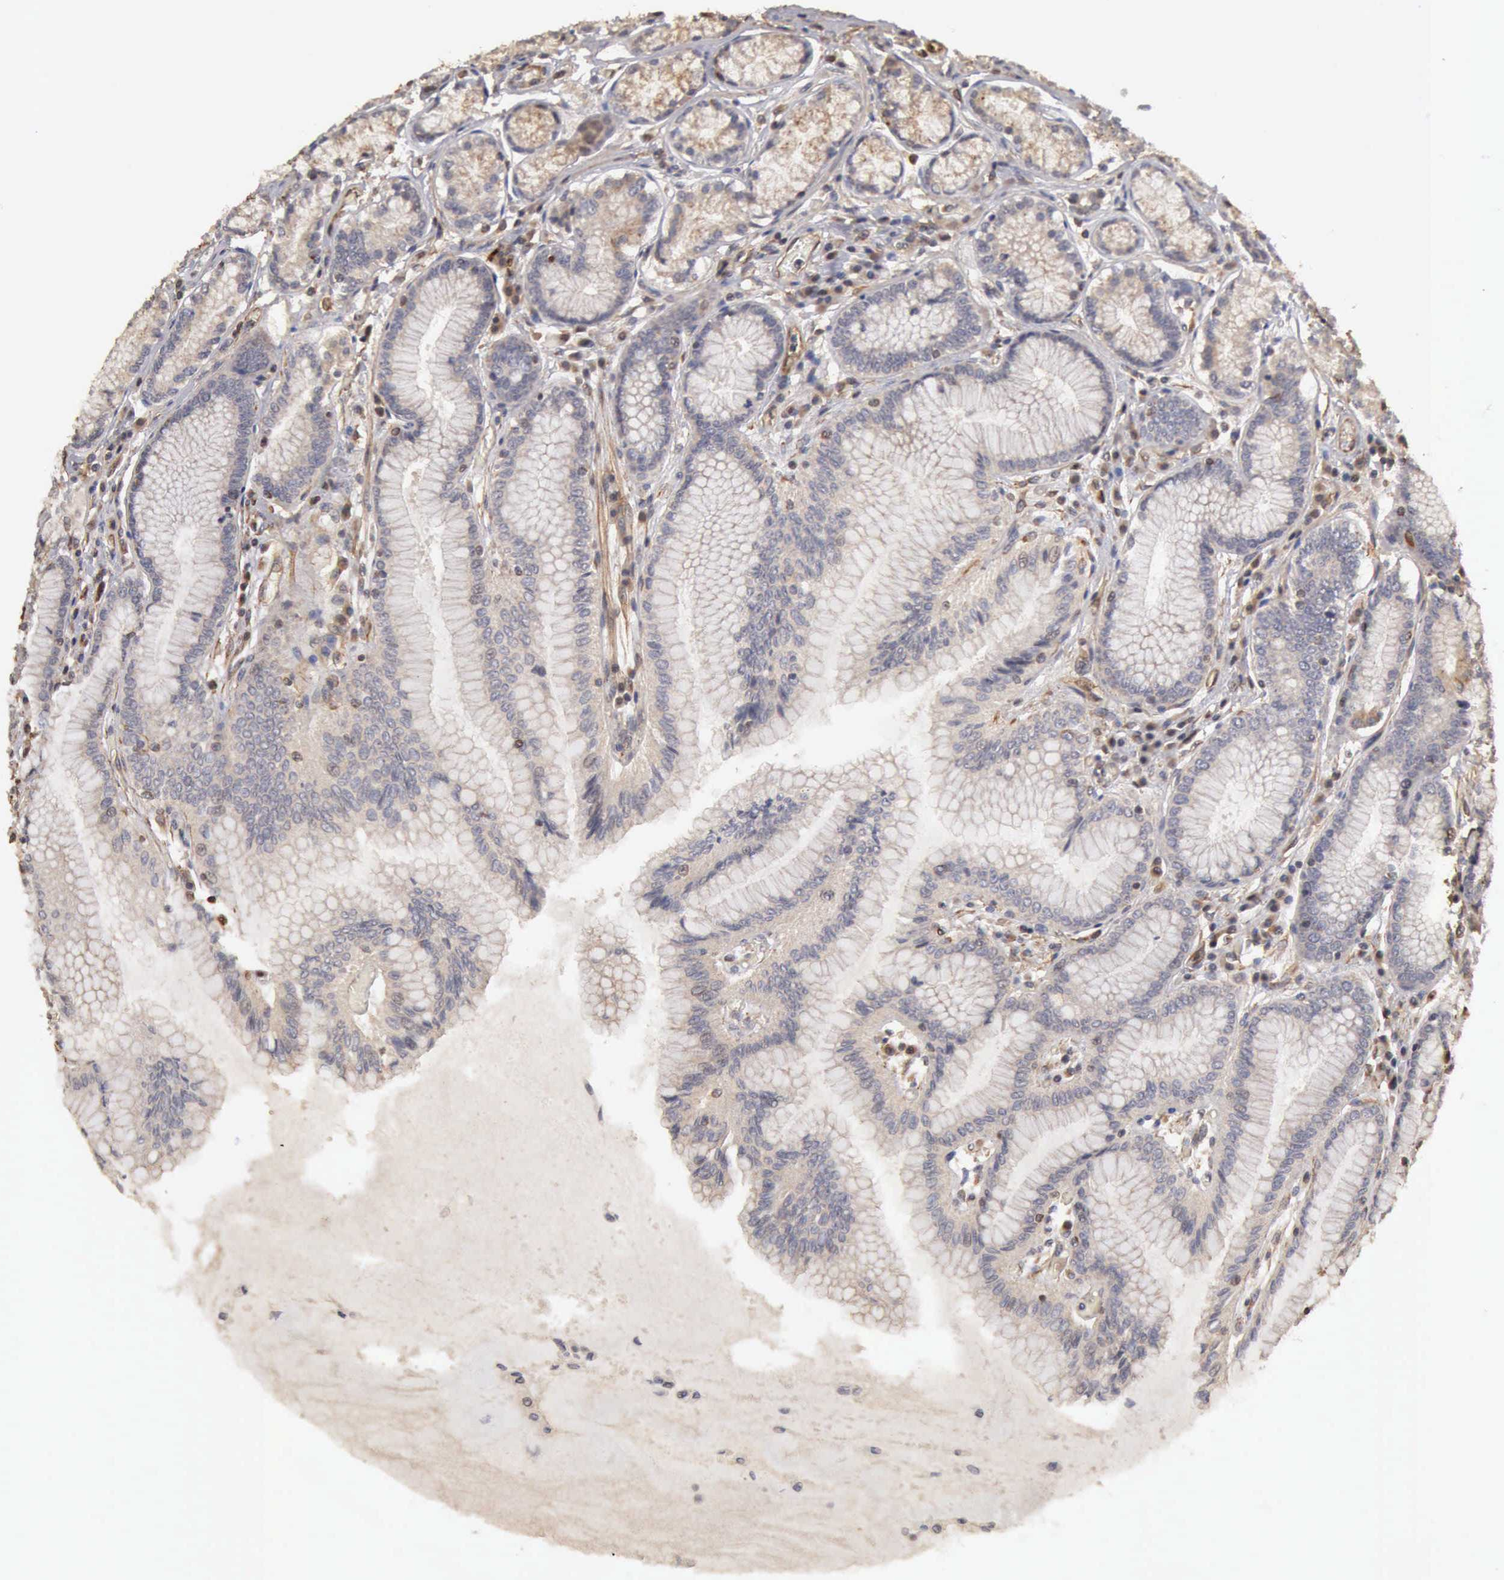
{"staining": {"intensity": "negative", "quantity": "none", "location": "none"}, "tissue": "stomach", "cell_type": "Glandular cells", "image_type": "normal", "snomed": [{"axis": "morphology", "description": "Normal tissue, NOS"}, {"axis": "morphology", "description": "Adenocarcinoma, NOS"}, {"axis": "topography", "description": "Stomach, lower"}], "caption": "This is a image of IHC staining of normal stomach, which shows no staining in glandular cells.", "gene": "BMX", "patient": {"sex": "female", "age": 76}}